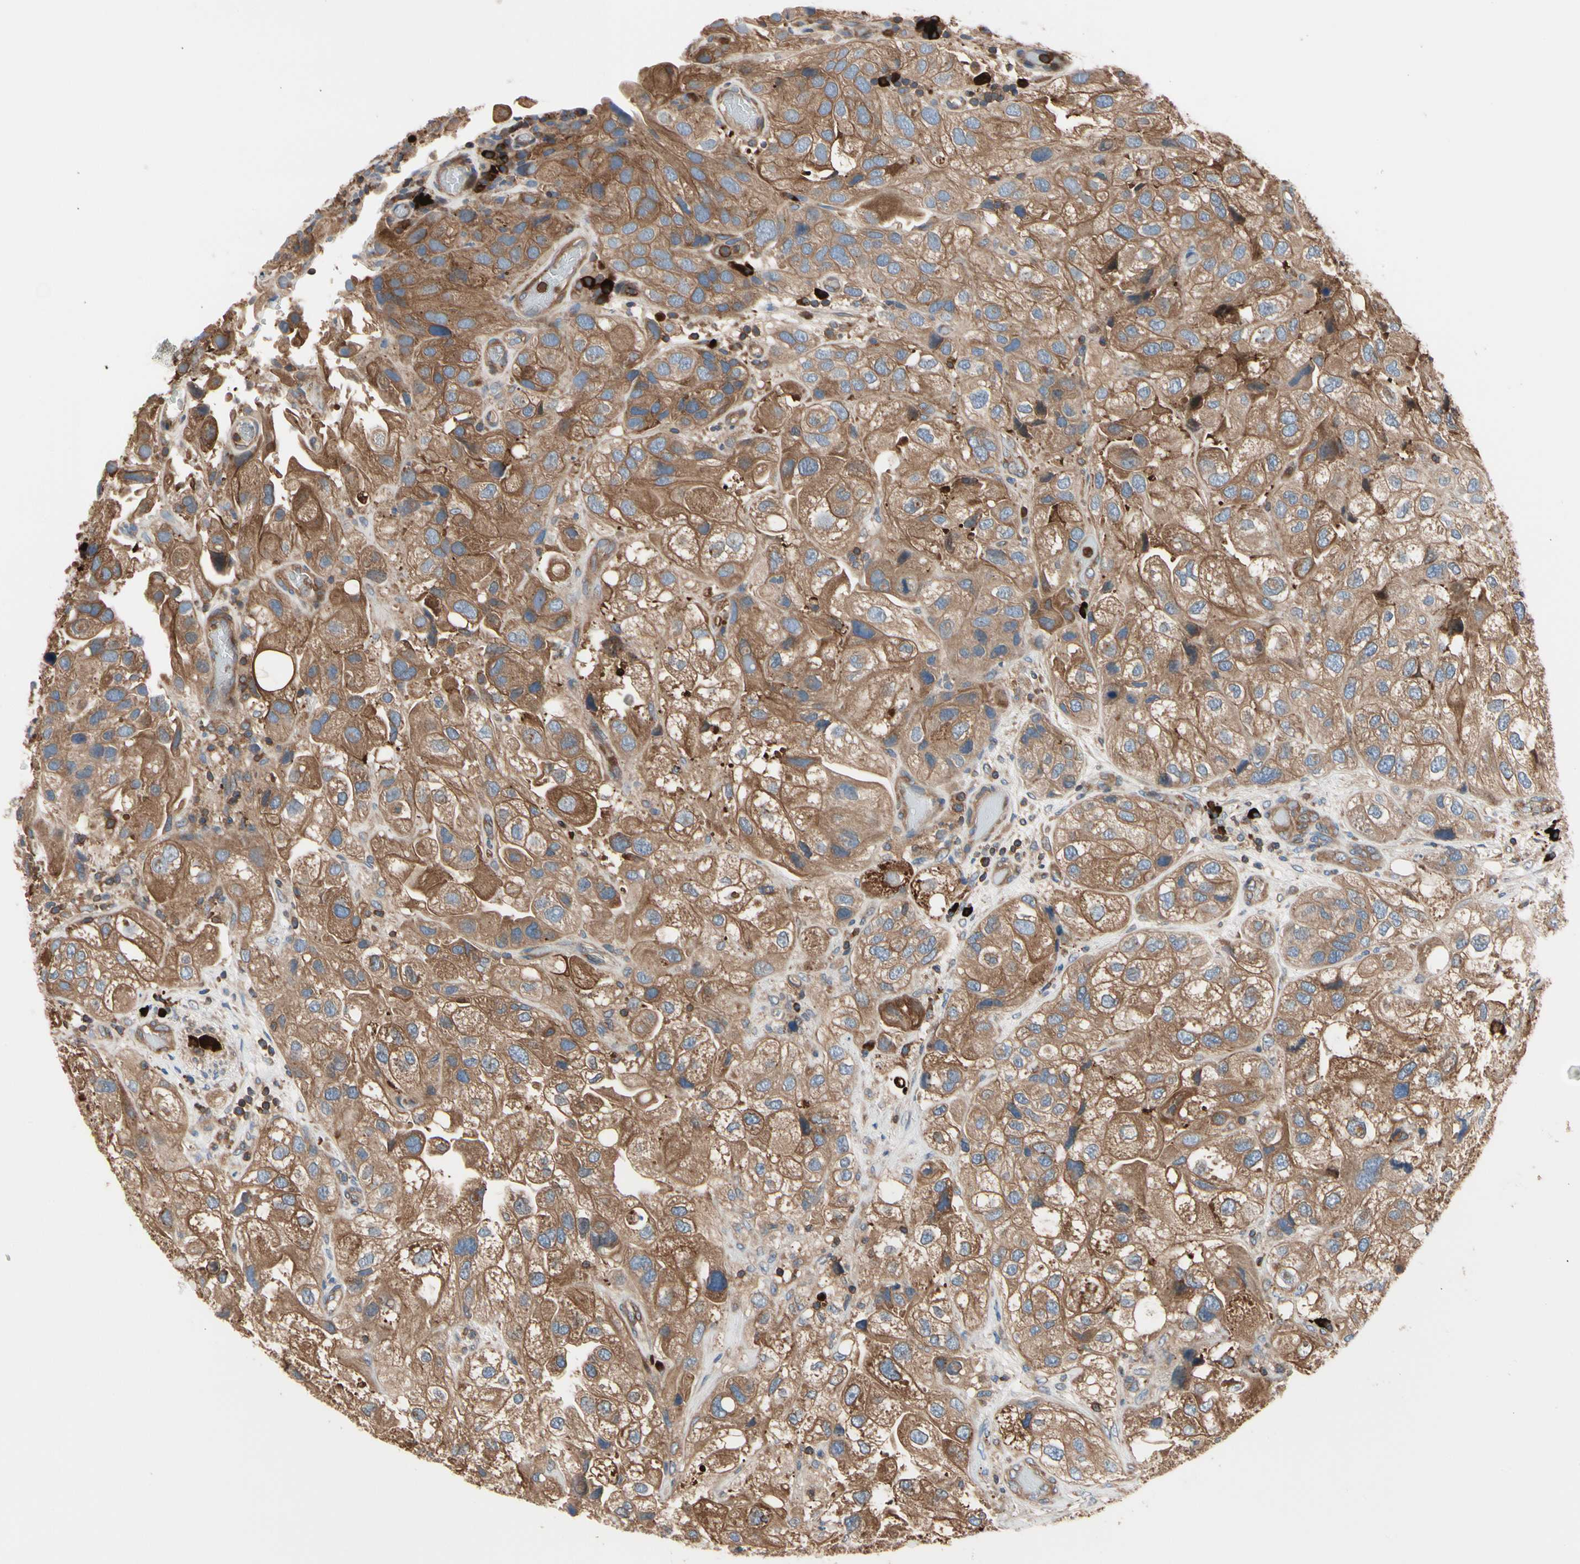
{"staining": {"intensity": "moderate", "quantity": ">75%", "location": "cytoplasmic/membranous"}, "tissue": "urothelial cancer", "cell_type": "Tumor cells", "image_type": "cancer", "snomed": [{"axis": "morphology", "description": "Urothelial carcinoma, High grade"}, {"axis": "topography", "description": "Urinary bladder"}], "caption": "DAB immunohistochemical staining of urothelial carcinoma (high-grade) exhibits moderate cytoplasmic/membranous protein expression in approximately >75% of tumor cells.", "gene": "ROCK1", "patient": {"sex": "female", "age": 64}}